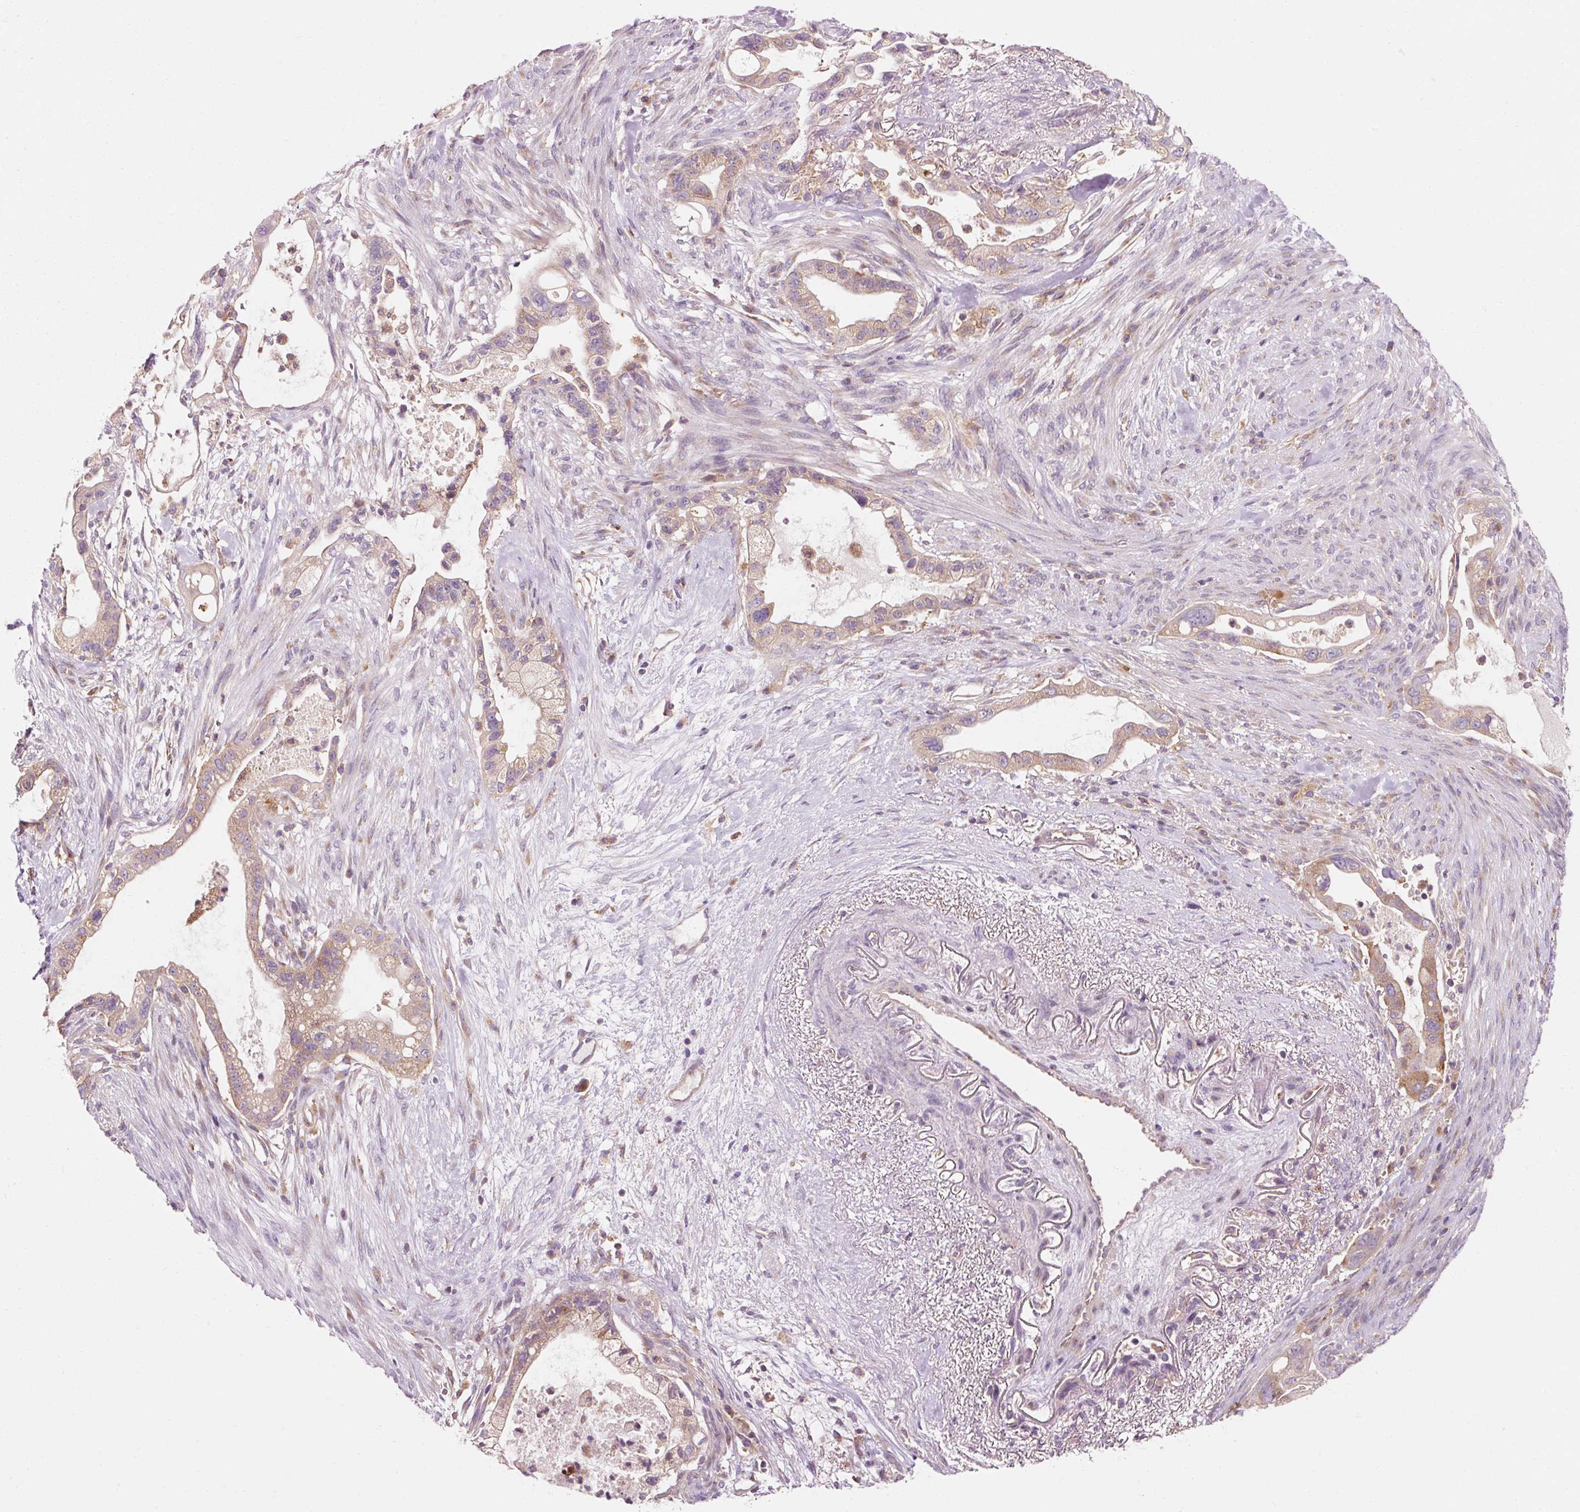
{"staining": {"intensity": "weak", "quantity": ">75%", "location": "cytoplasmic/membranous"}, "tissue": "pancreatic cancer", "cell_type": "Tumor cells", "image_type": "cancer", "snomed": [{"axis": "morphology", "description": "Adenocarcinoma, NOS"}, {"axis": "topography", "description": "Pancreas"}], "caption": "An immunohistochemistry (IHC) photomicrograph of tumor tissue is shown. Protein staining in brown labels weak cytoplasmic/membranous positivity in pancreatic cancer (adenocarcinoma) within tumor cells. (DAB IHC with brightfield microscopy, high magnification).", "gene": "NAPA", "patient": {"sex": "male", "age": 44}}